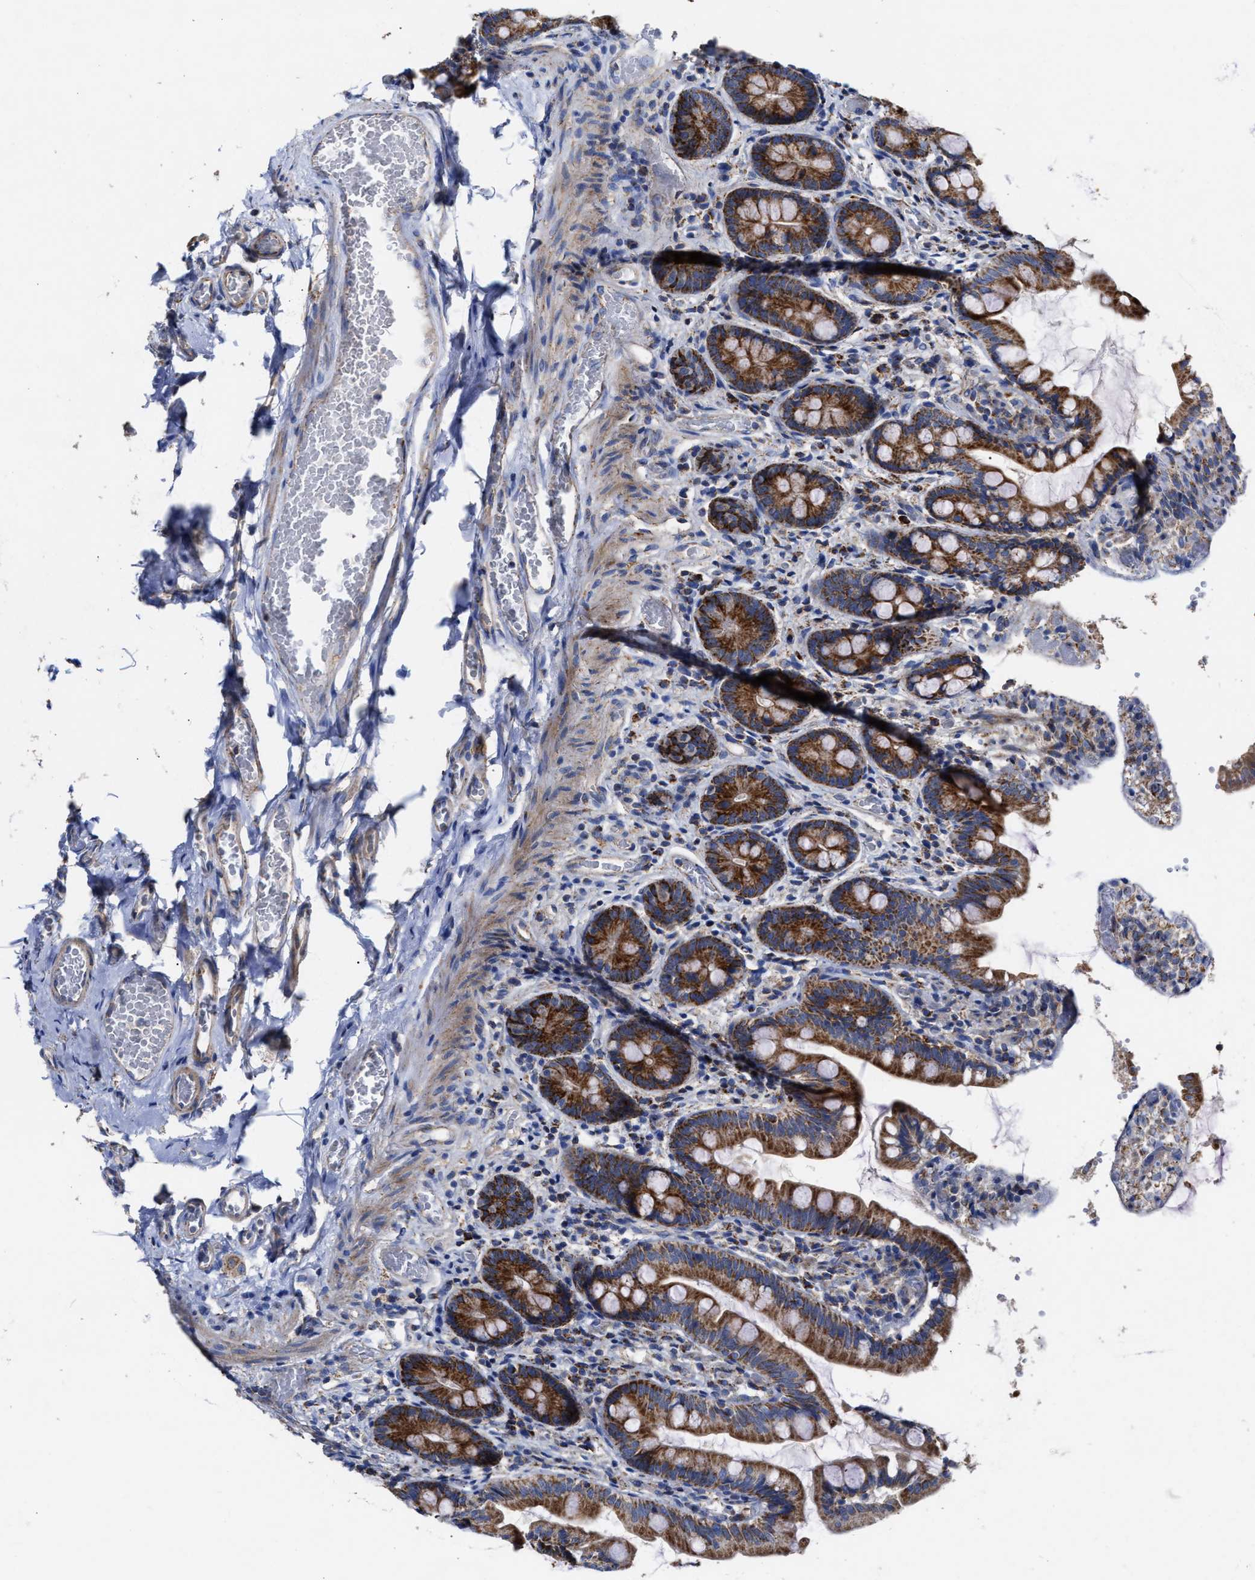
{"staining": {"intensity": "strong", "quantity": ">75%", "location": "cytoplasmic/membranous"}, "tissue": "small intestine", "cell_type": "Glandular cells", "image_type": "normal", "snomed": [{"axis": "morphology", "description": "Normal tissue, NOS"}, {"axis": "topography", "description": "Small intestine"}], "caption": "Protein analysis of normal small intestine shows strong cytoplasmic/membranous staining in about >75% of glandular cells. The staining is performed using DAB (3,3'-diaminobenzidine) brown chromogen to label protein expression. The nuclei are counter-stained blue using hematoxylin.", "gene": "MECR", "patient": {"sex": "female", "age": 56}}